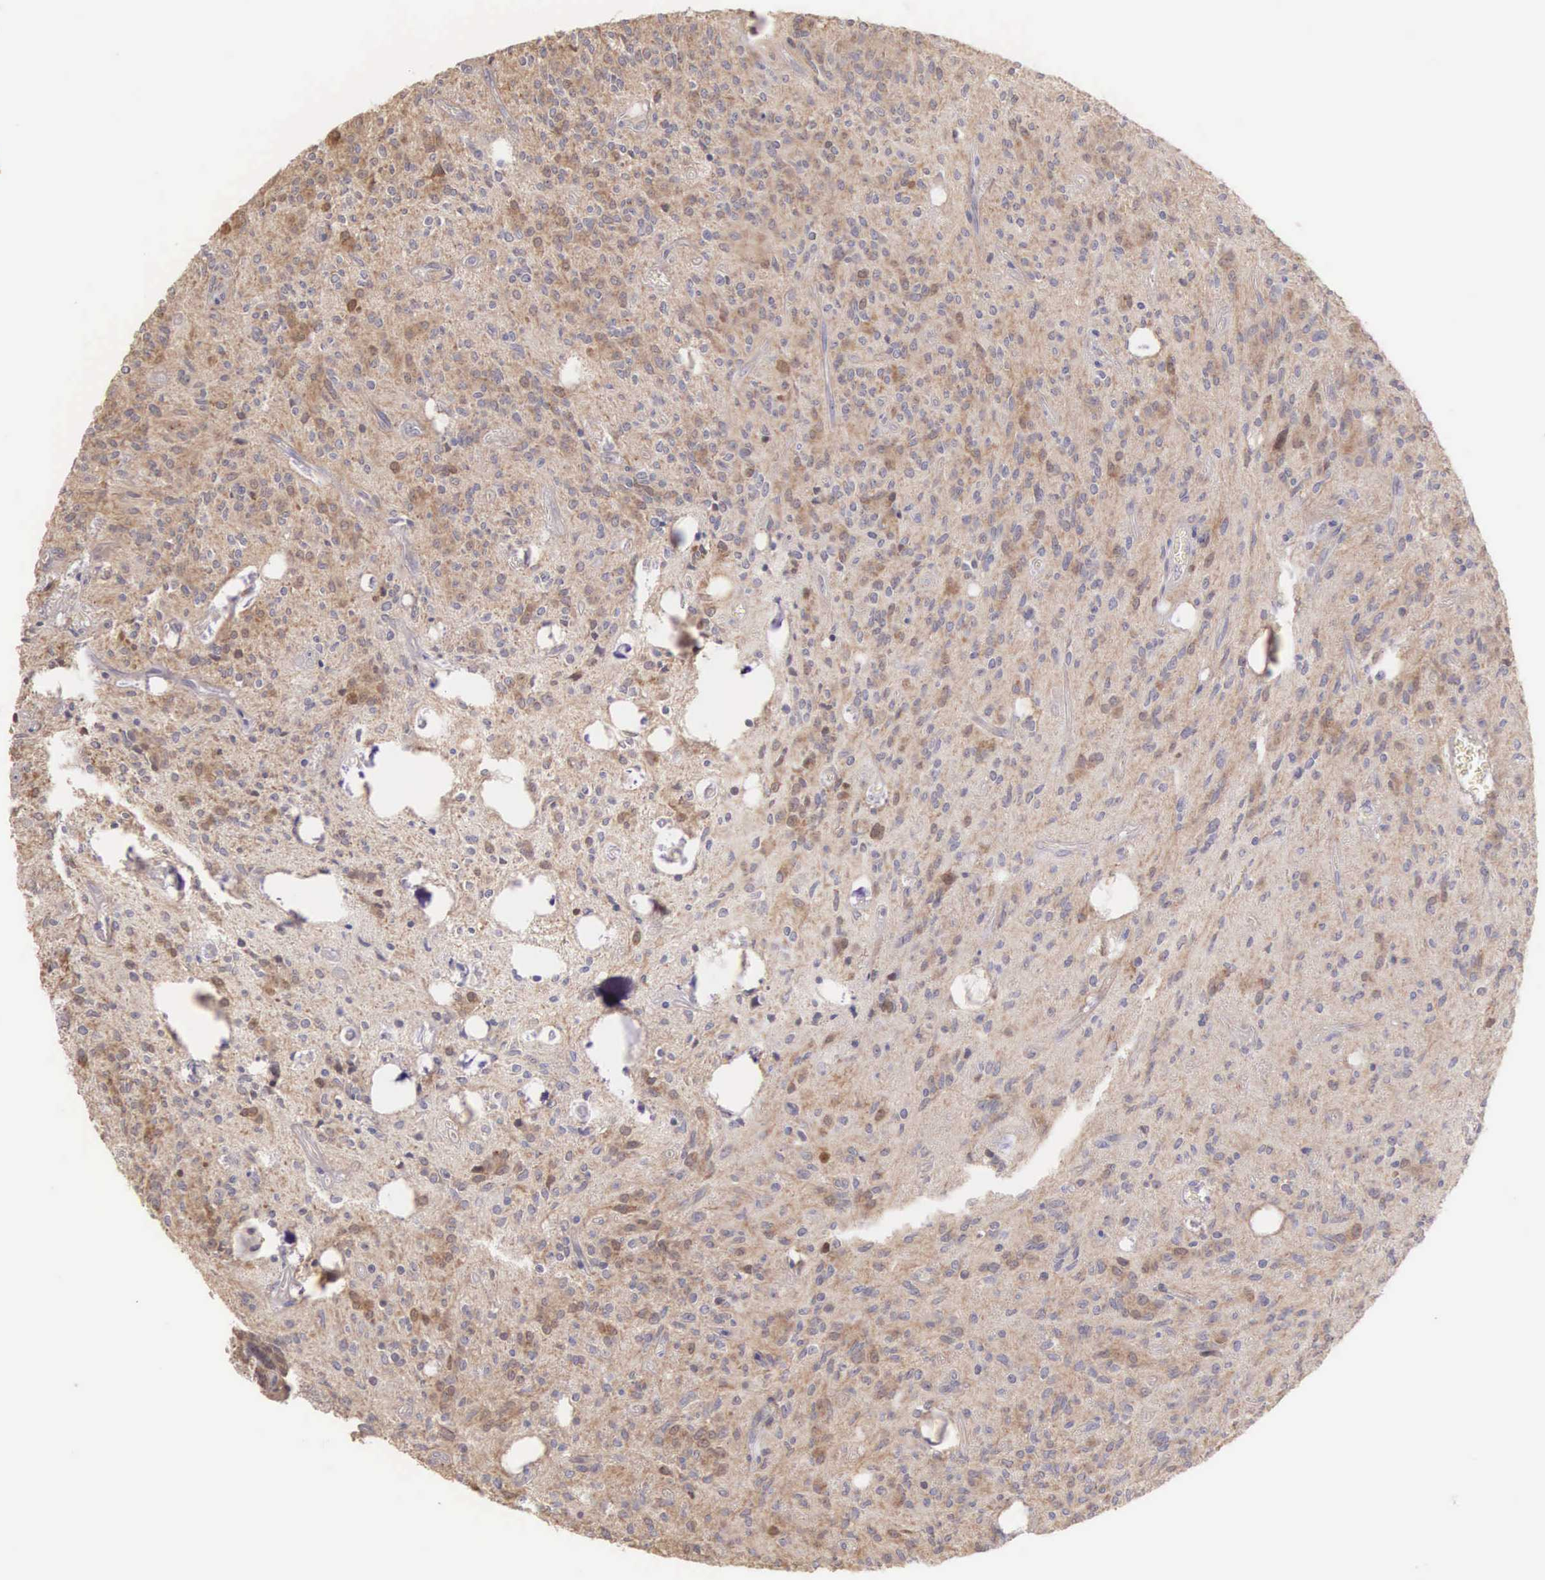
{"staining": {"intensity": "moderate", "quantity": ">75%", "location": "cytoplasmic/membranous"}, "tissue": "glioma", "cell_type": "Tumor cells", "image_type": "cancer", "snomed": [{"axis": "morphology", "description": "Glioma, malignant, Low grade"}, {"axis": "topography", "description": "Brain"}], "caption": "This micrograph displays IHC staining of malignant glioma (low-grade), with medium moderate cytoplasmic/membranous expression in approximately >75% of tumor cells.", "gene": "PIR", "patient": {"sex": "female", "age": 15}}